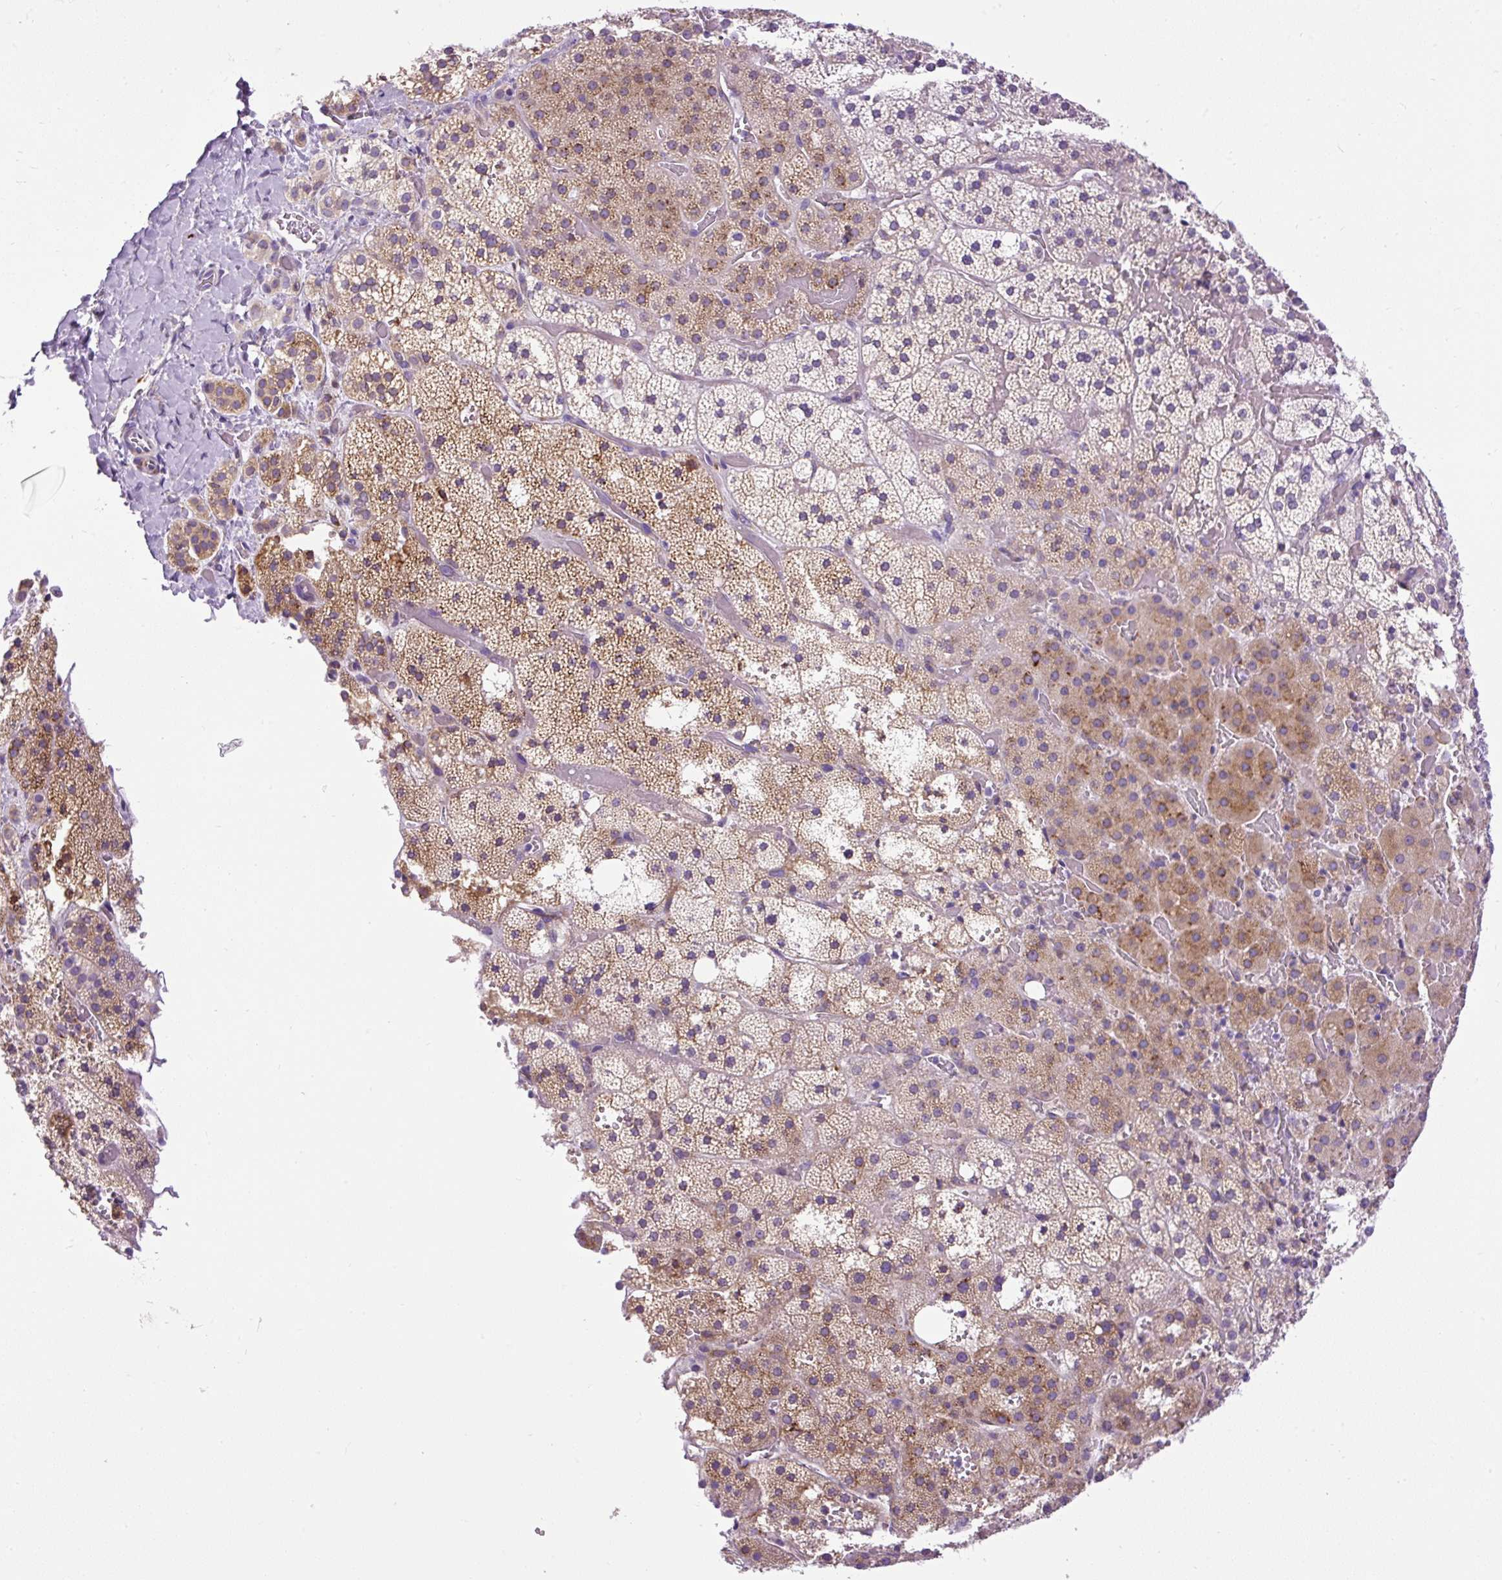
{"staining": {"intensity": "moderate", "quantity": ">75%", "location": "cytoplasmic/membranous"}, "tissue": "adrenal gland", "cell_type": "Glandular cells", "image_type": "normal", "snomed": [{"axis": "morphology", "description": "Normal tissue, NOS"}, {"axis": "topography", "description": "Adrenal gland"}], "caption": "Immunohistochemical staining of benign adrenal gland shows >75% levels of moderate cytoplasmic/membranous protein positivity in about >75% of glandular cells. The protein is stained brown, and the nuclei are stained in blue (DAB IHC with brightfield microscopy, high magnification).", "gene": "DDOST", "patient": {"sex": "male", "age": 53}}